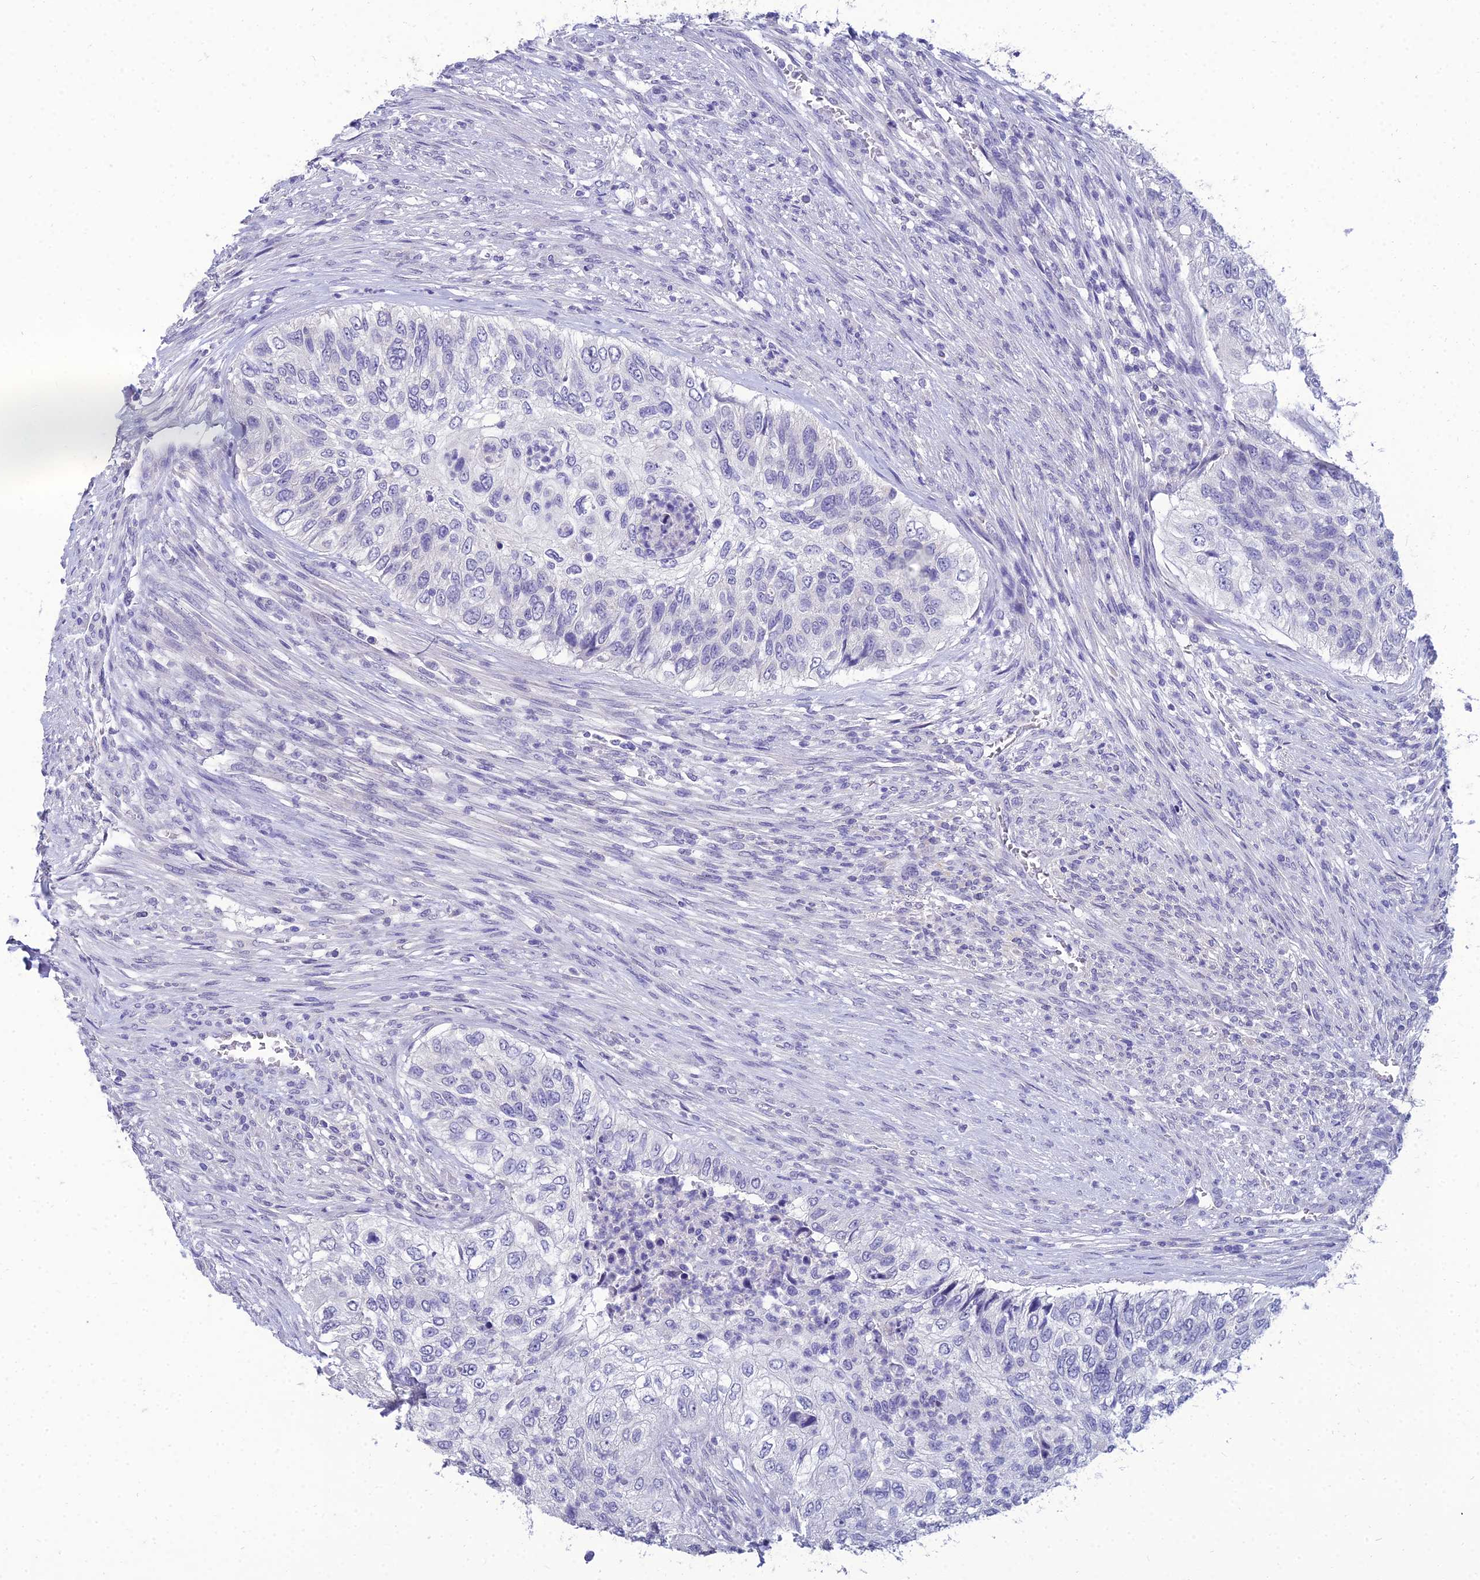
{"staining": {"intensity": "negative", "quantity": "none", "location": "none"}, "tissue": "urothelial cancer", "cell_type": "Tumor cells", "image_type": "cancer", "snomed": [{"axis": "morphology", "description": "Urothelial carcinoma, High grade"}, {"axis": "topography", "description": "Urinary bladder"}], "caption": "An image of human urothelial carcinoma (high-grade) is negative for staining in tumor cells.", "gene": "NPY", "patient": {"sex": "female", "age": 60}}